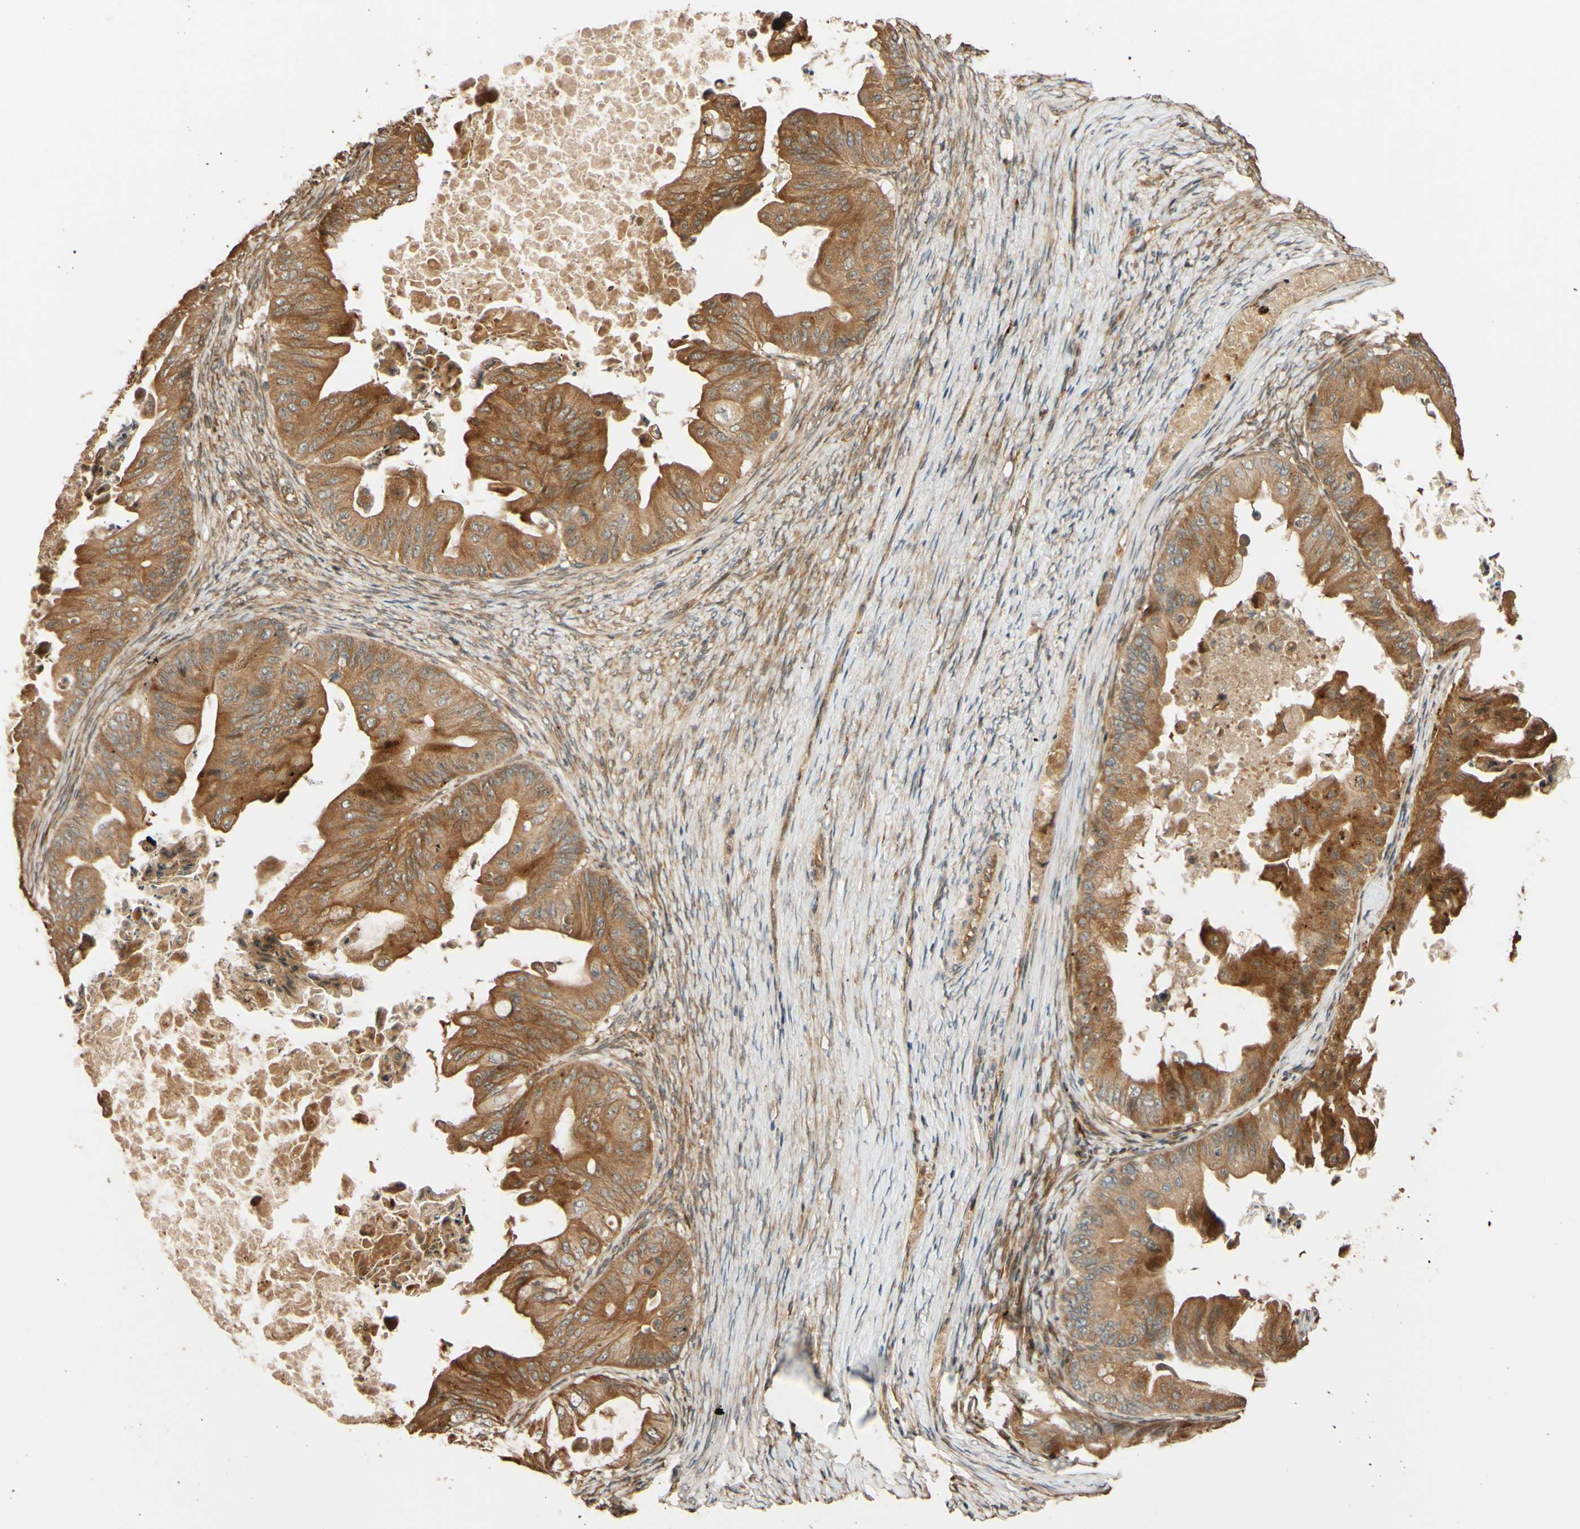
{"staining": {"intensity": "moderate", "quantity": ">75%", "location": "cytoplasmic/membranous"}, "tissue": "ovarian cancer", "cell_type": "Tumor cells", "image_type": "cancer", "snomed": [{"axis": "morphology", "description": "Cystadenocarcinoma, mucinous, NOS"}, {"axis": "topography", "description": "Ovary"}], "caption": "This photomicrograph displays immunohistochemistry (IHC) staining of ovarian cancer, with medium moderate cytoplasmic/membranous expression in approximately >75% of tumor cells.", "gene": "RNF19A", "patient": {"sex": "female", "age": 37}}